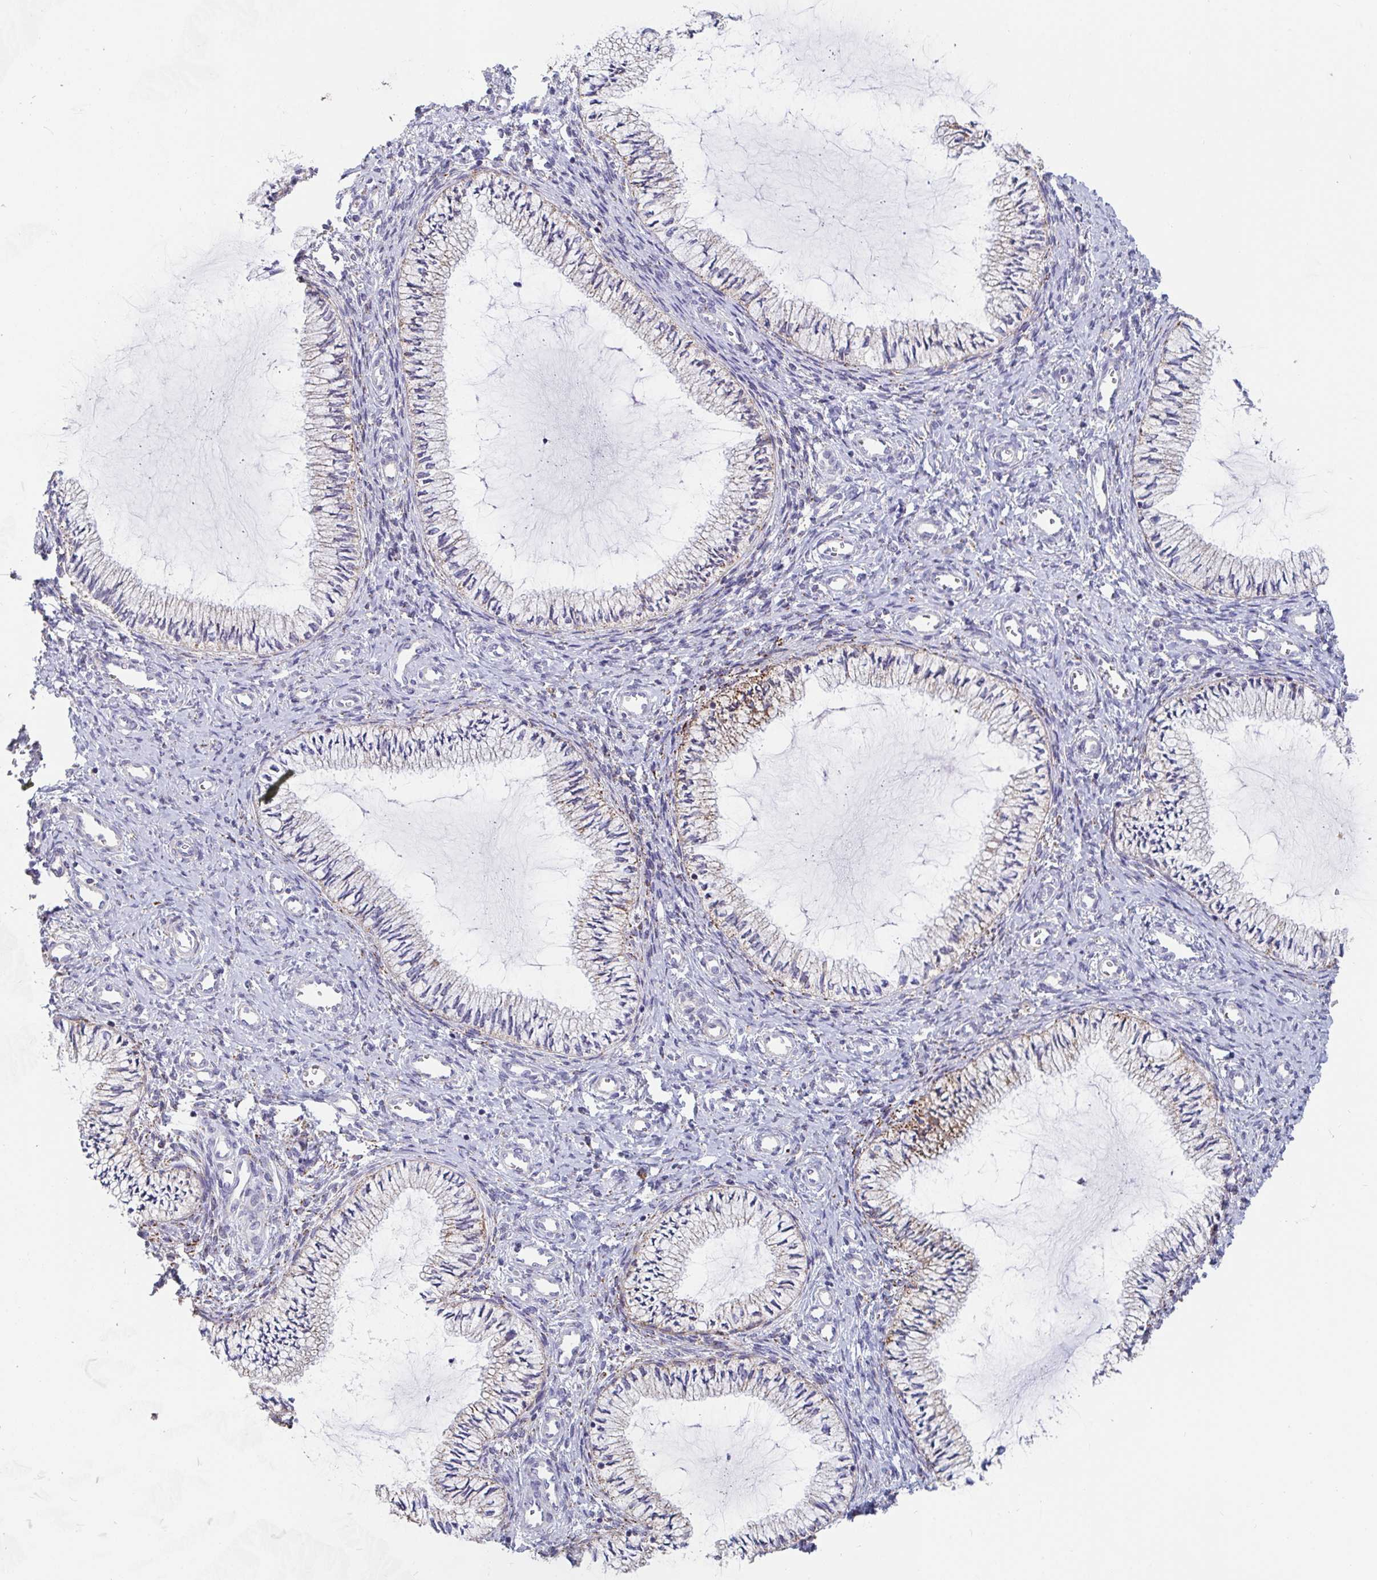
{"staining": {"intensity": "strong", "quantity": "<25%", "location": "cytoplasmic/membranous"}, "tissue": "cervix", "cell_type": "Glandular cells", "image_type": "normal", "snomed": [{"axis": "morphology", "description": "Normal tissue, NOS"}, {"axis": "topography", "description": "Cervix"}], "caption": "Immunohistochemical staining of benign cervix exhibits <25% levels of strong cytoplasmic/membranous protein positivity in about <25% of glandular cells. The protein of interest is shown in brown color, while the nuclei are stained blue.", "gene": "FAM156A", "patient": {"sex": "female", "age": 24}}